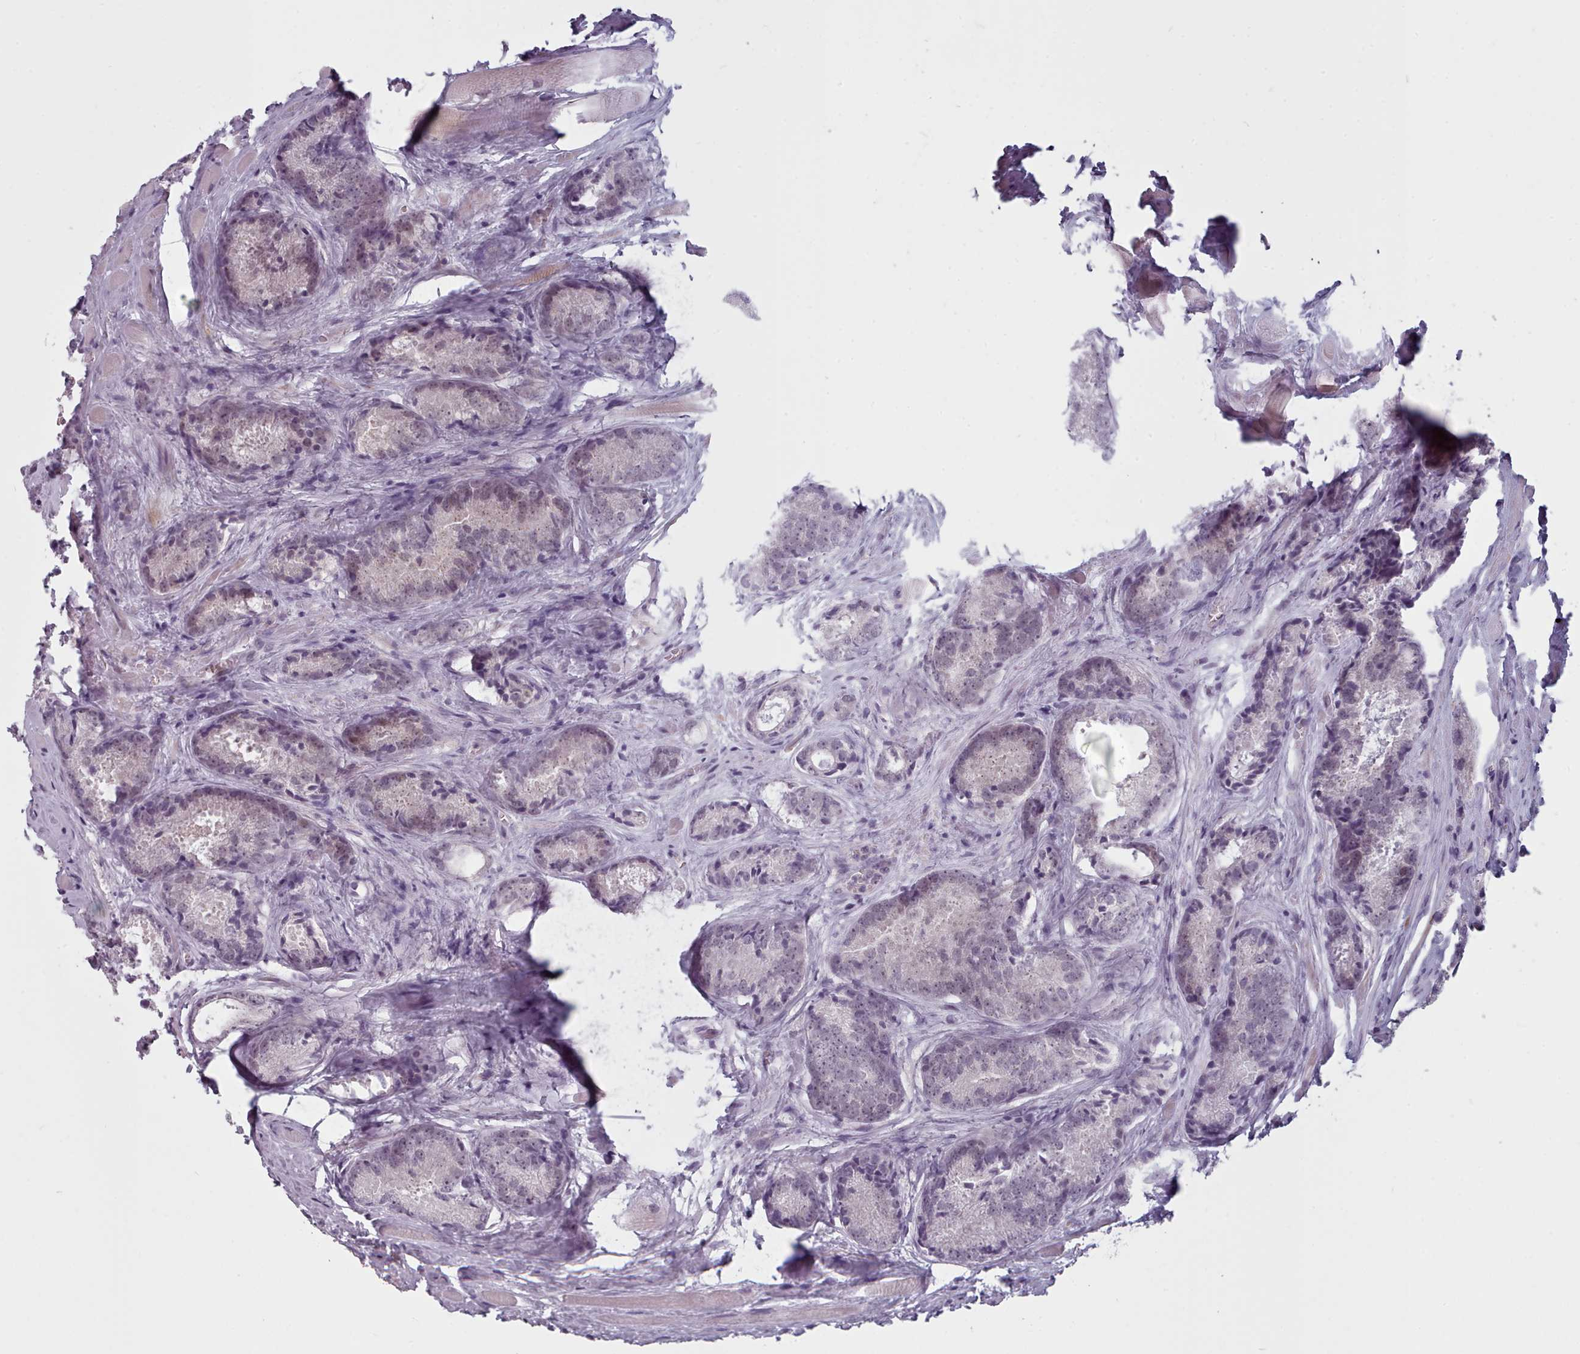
{"staining": {"intensity": "moderate", "quantity": "<25%", "location": "cytoplasmic/membranous,nuclear"}, "tissue": "prostate cancer", "cell_type": "Tumor cells", "image_type": "cancer", "snomed": [{"axis": "morphology", "description": "Adenocarcinoma, Low grade"}, {"axis": "topography", "description": "Prostate"}], "caption": "The image displays a brown stain indicating the presence of a protein in the cytoplasmic/membranous and nuclear of tumor cells in prostate adenocarcinoma (low-grade).", "gene": "PBX4", "patient": {"sex": "male", "age": 68}}